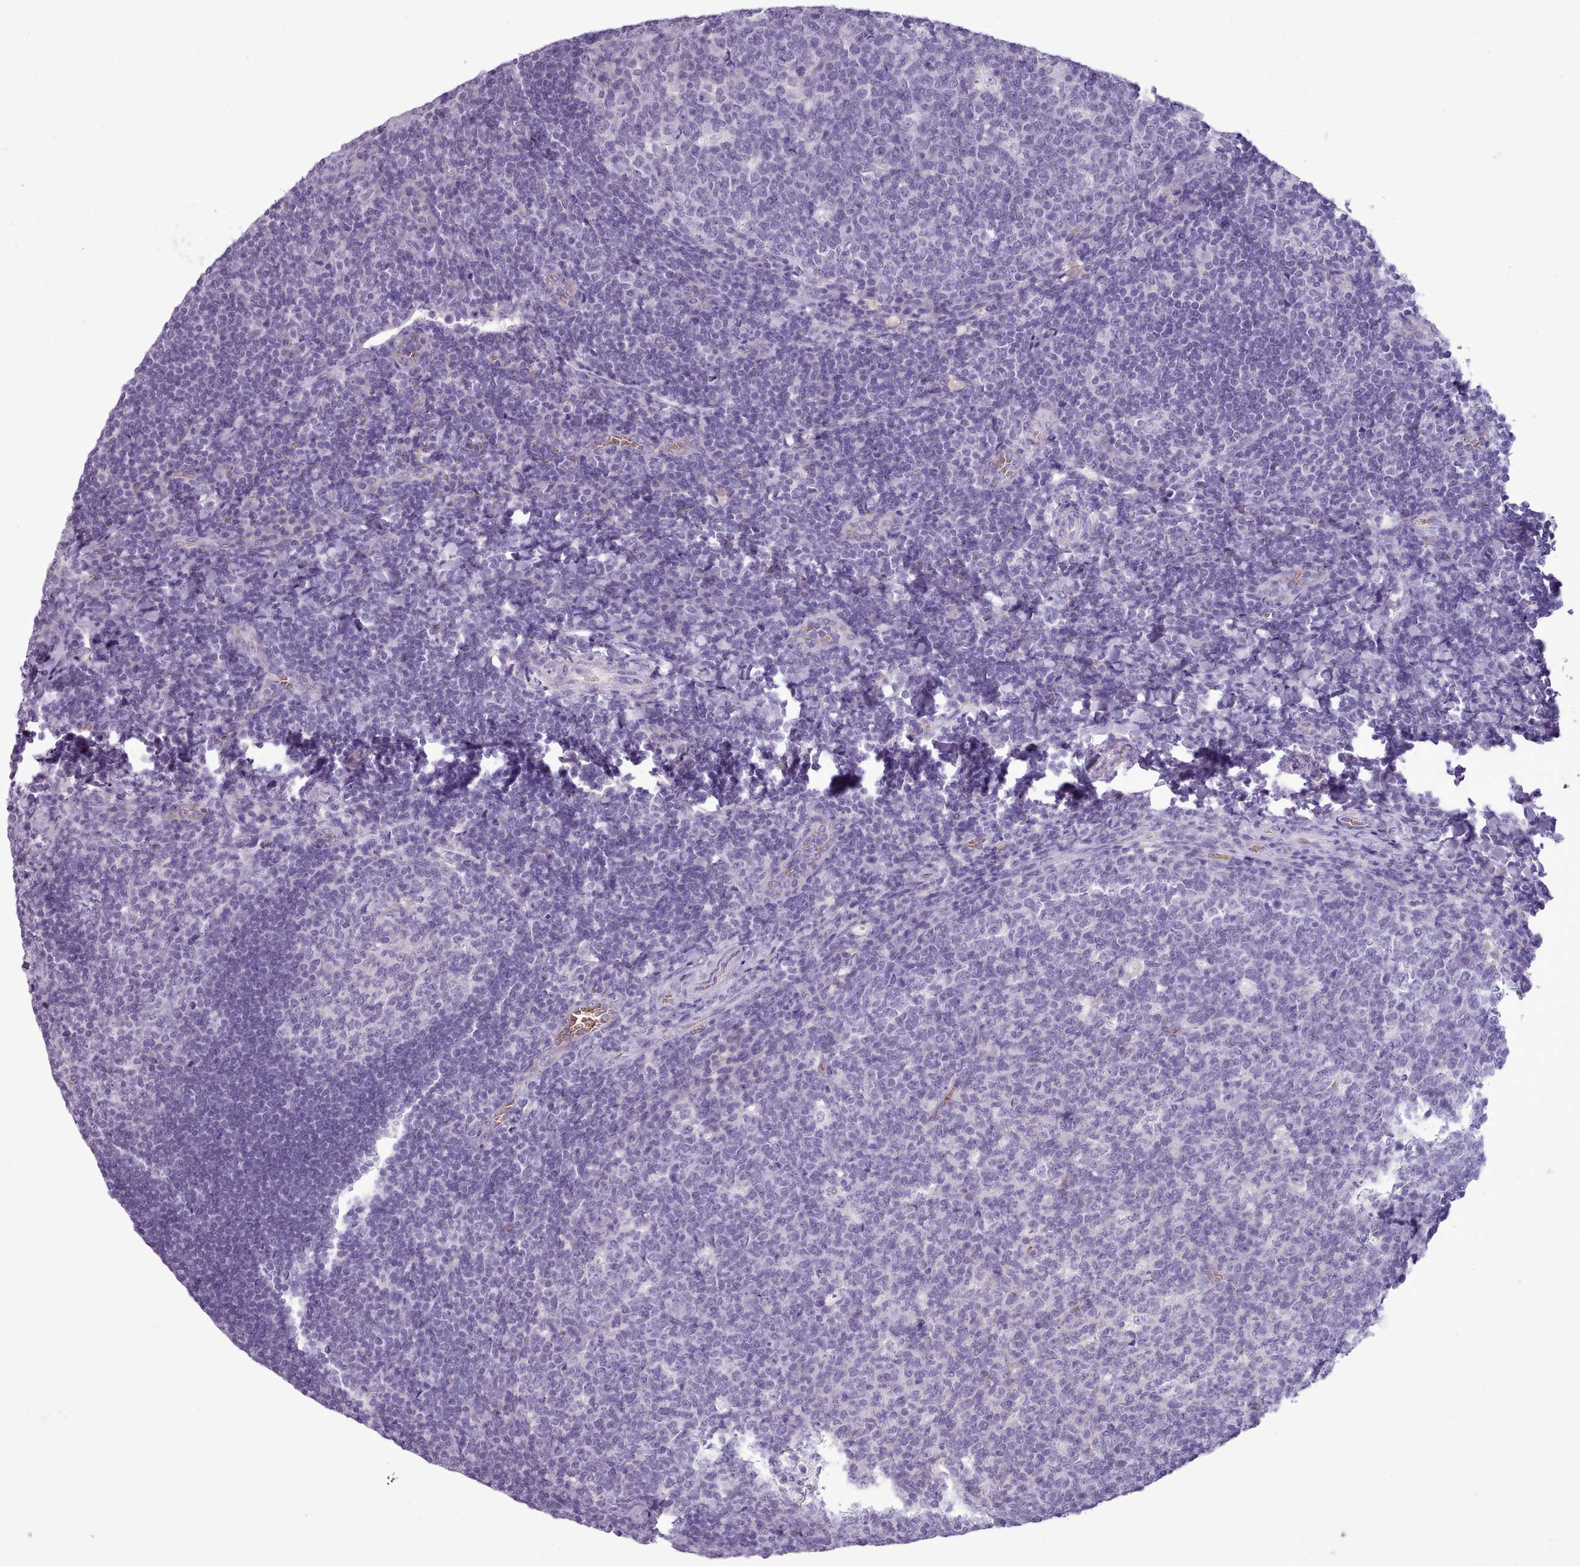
{"staining": {"intensity": "negative", "quantity": "none", "location": "none"}, "tissue": "tonsil", "cell_type": "Germinal center cells", "image_type": "normal", "snomed": [{"axis": "morphology", "description": "Normal tissue, NOS"}, {"axis": "topography", "description": "Tonsil"}], "caption": "This is an IHC photomicrograph of benign tonsil. There is no expression in germinal center cells.", "gene": "AK4P3", "patient": {"sex": "male", "age": 17}}